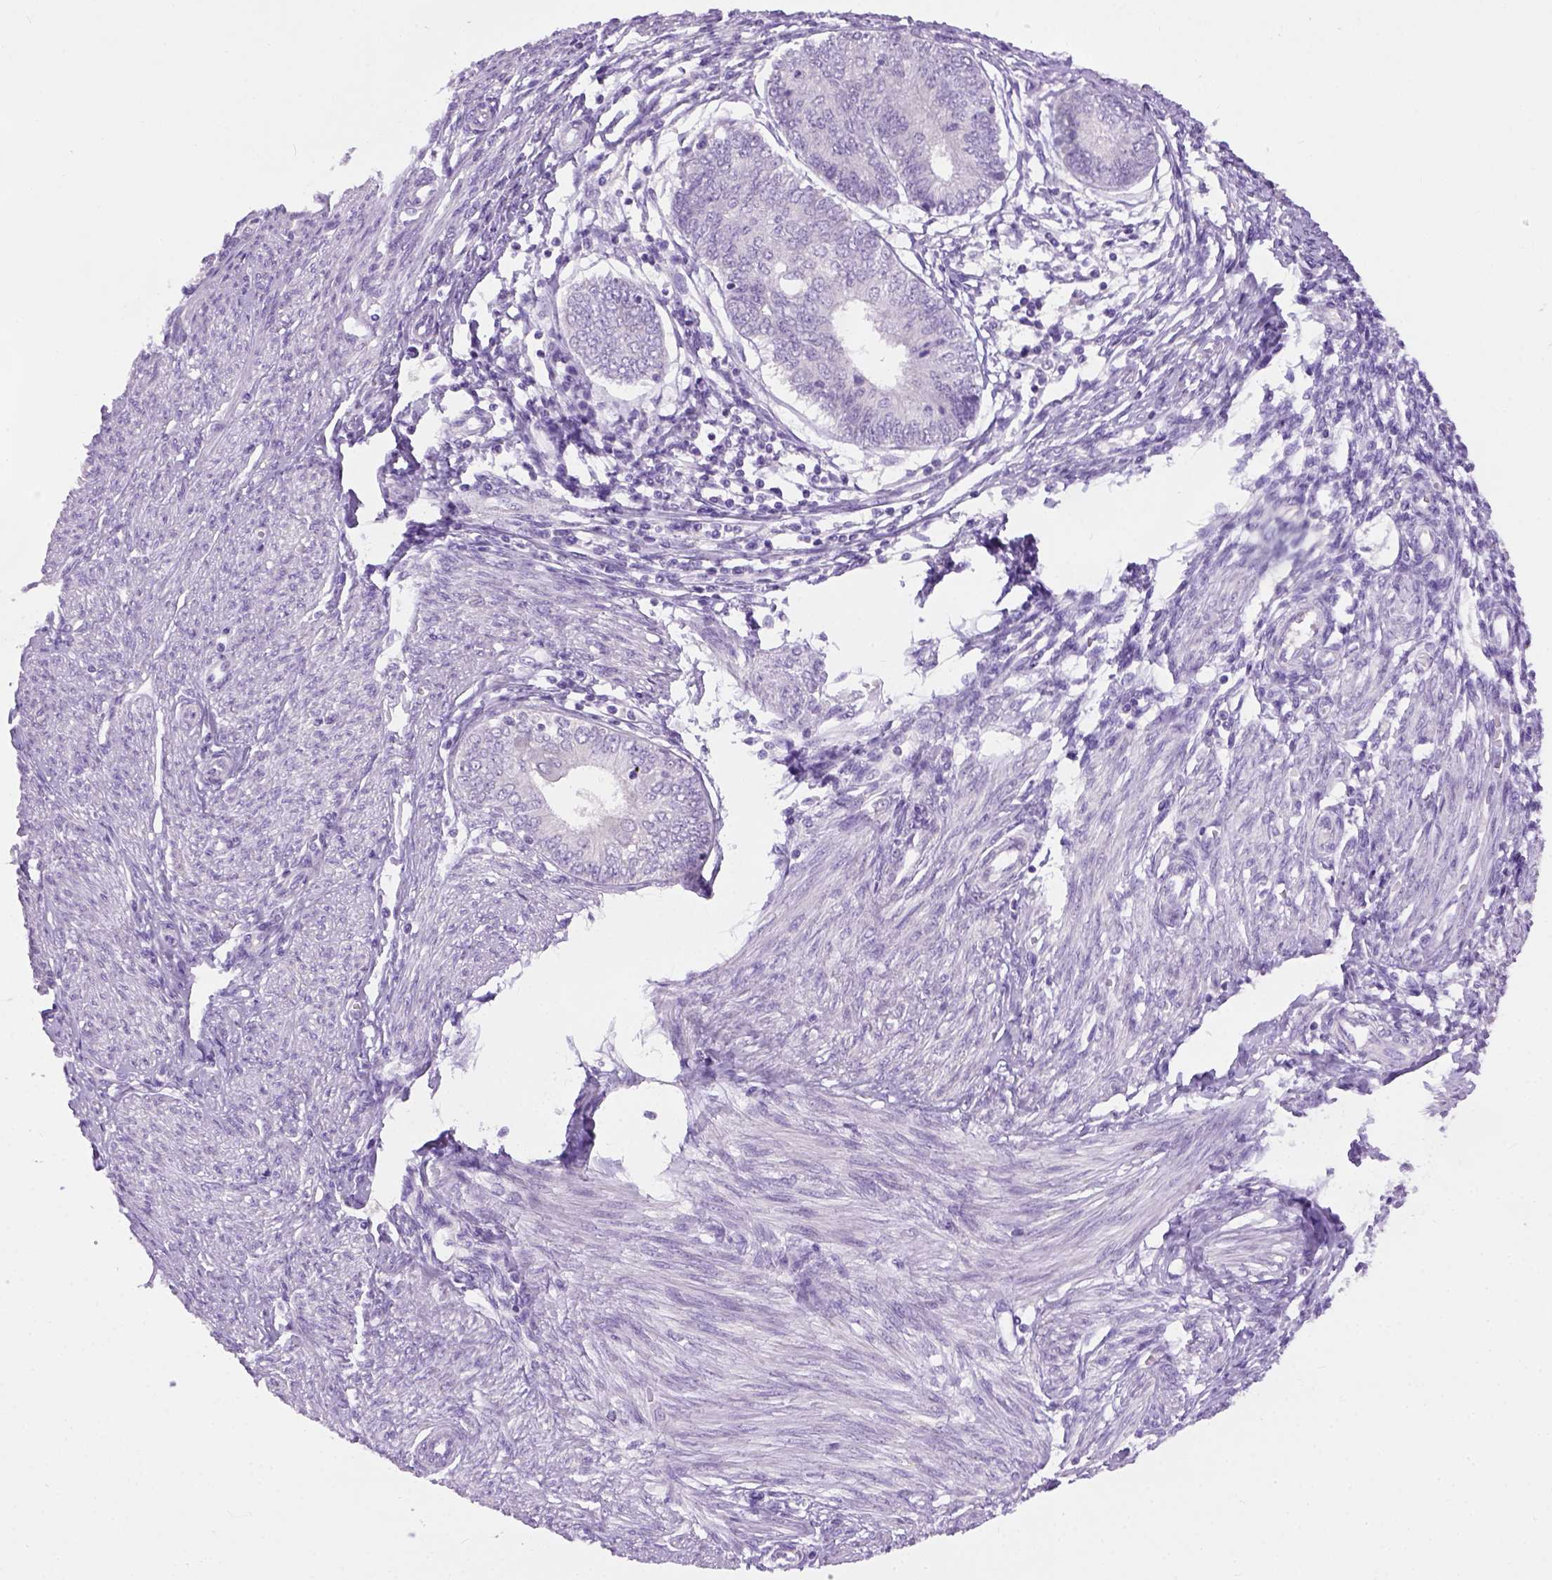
{"staining": {"intensity": "negative", "quantity": "none", "location": "none"}, "tissue": "endometrial cancer", "cell_type": "Tumor cells", "image_type": "cancer", "snomed": [{"axis": "morphology", "description": "Adenocarcinoma, NOS"}, {"axis": "topography", "description": "Endometrium"}], "caption": "Endometrial cancer (adenocarcinoma) was stained to show a protein in brown. There is no significant staining in tumor cells. Nuclei are stained in blue.", "gene": "CYP24A1", "patient": {"sex": "female", "age": 68}}